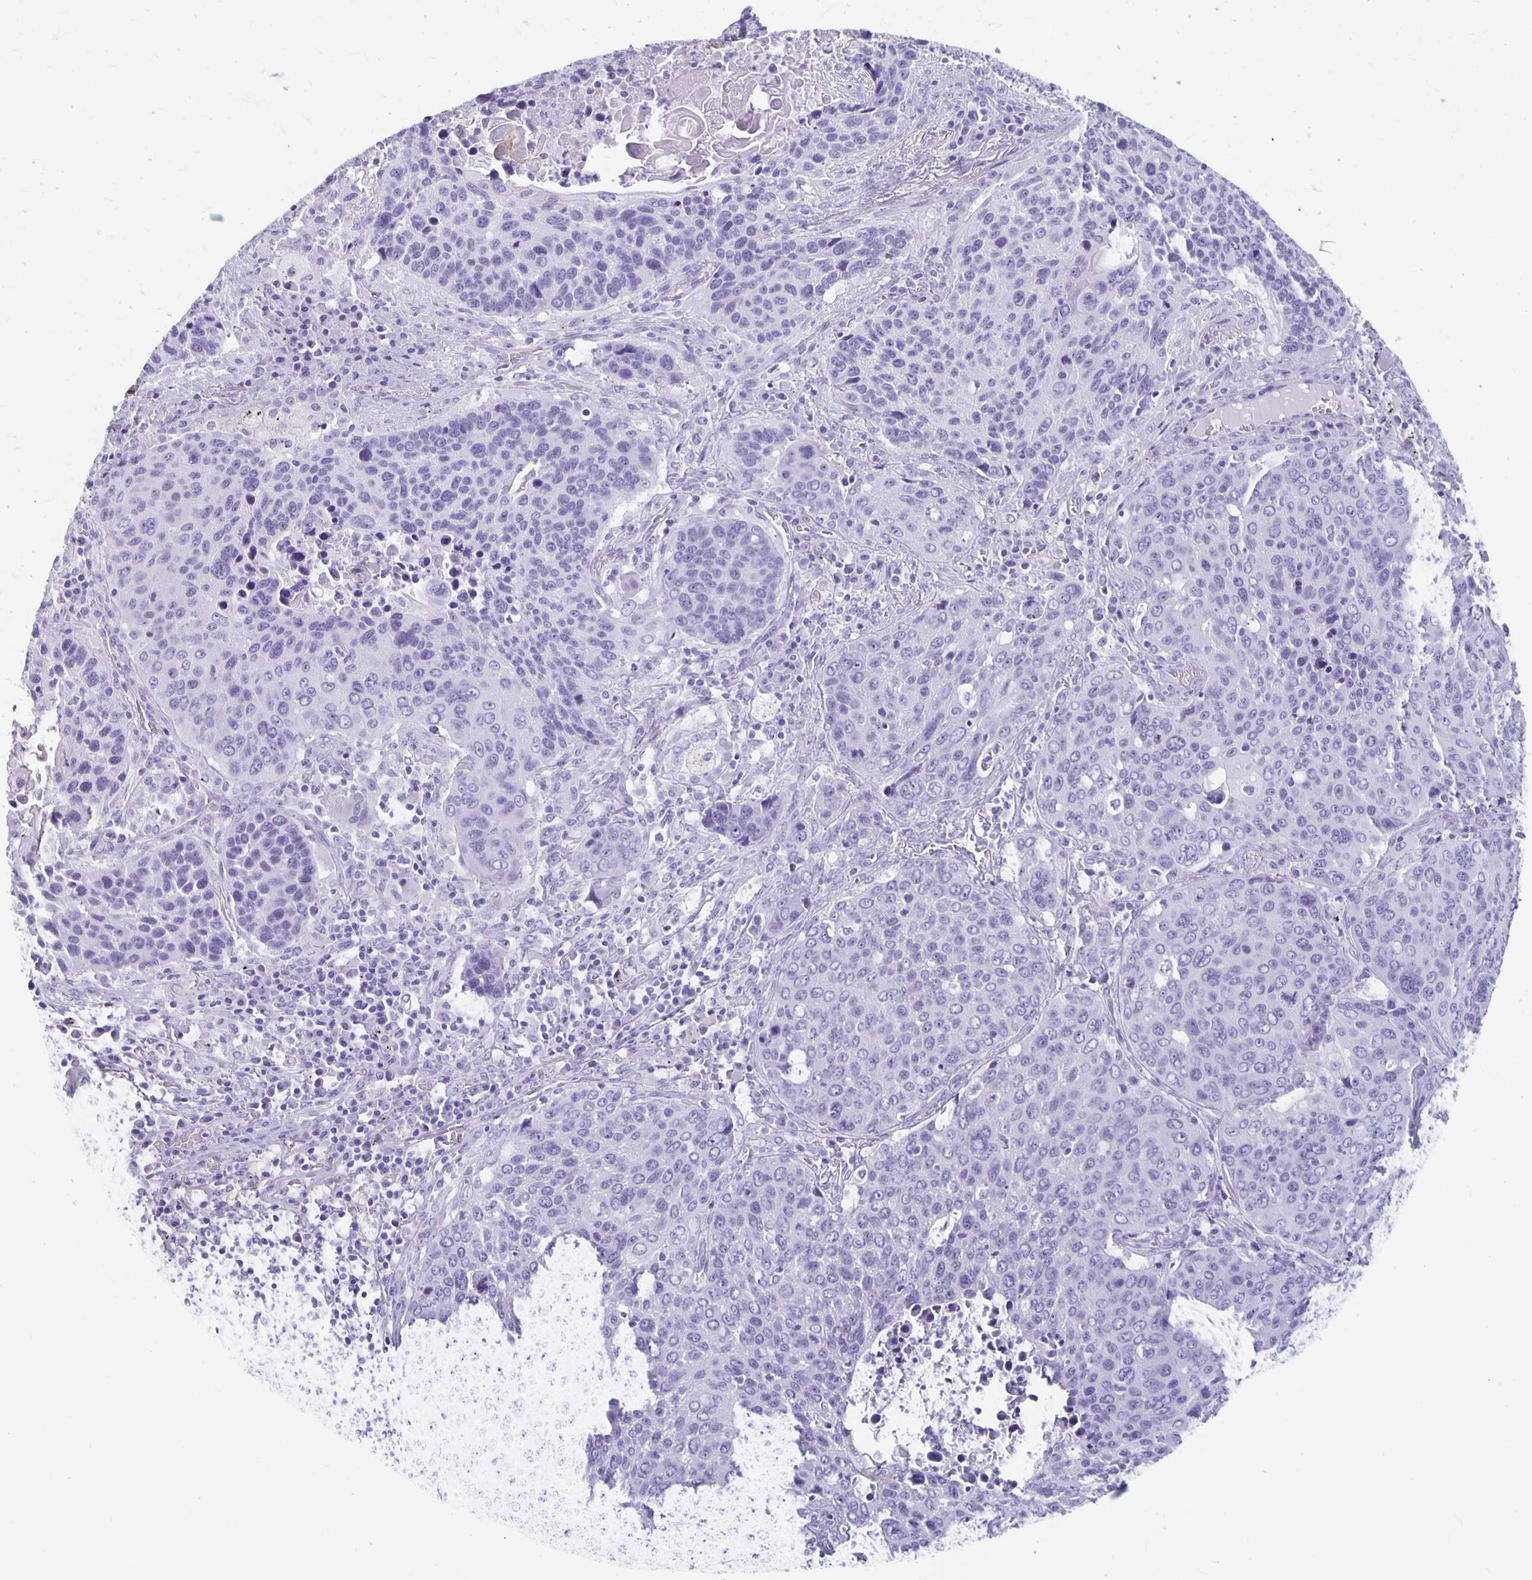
{"staining": {"intensity": "negative", "quantity": "none", "location": "none"}, "tissue": "lung cancer", "cell_type": "Tumor cells", "image_type": "cancer", "snomed": [{"axis": "morphology", "description": "Squamous cell carcinoma, NOS"}, {"axis": "topography", "description": "Lung"}], "caption": "Immunohistochemical staining of human lung squamous cell carcinoma displays no significant expression in tumor cells.", "gene": "MAGEC2", "patient": {"sex": "male", "age": 68}}